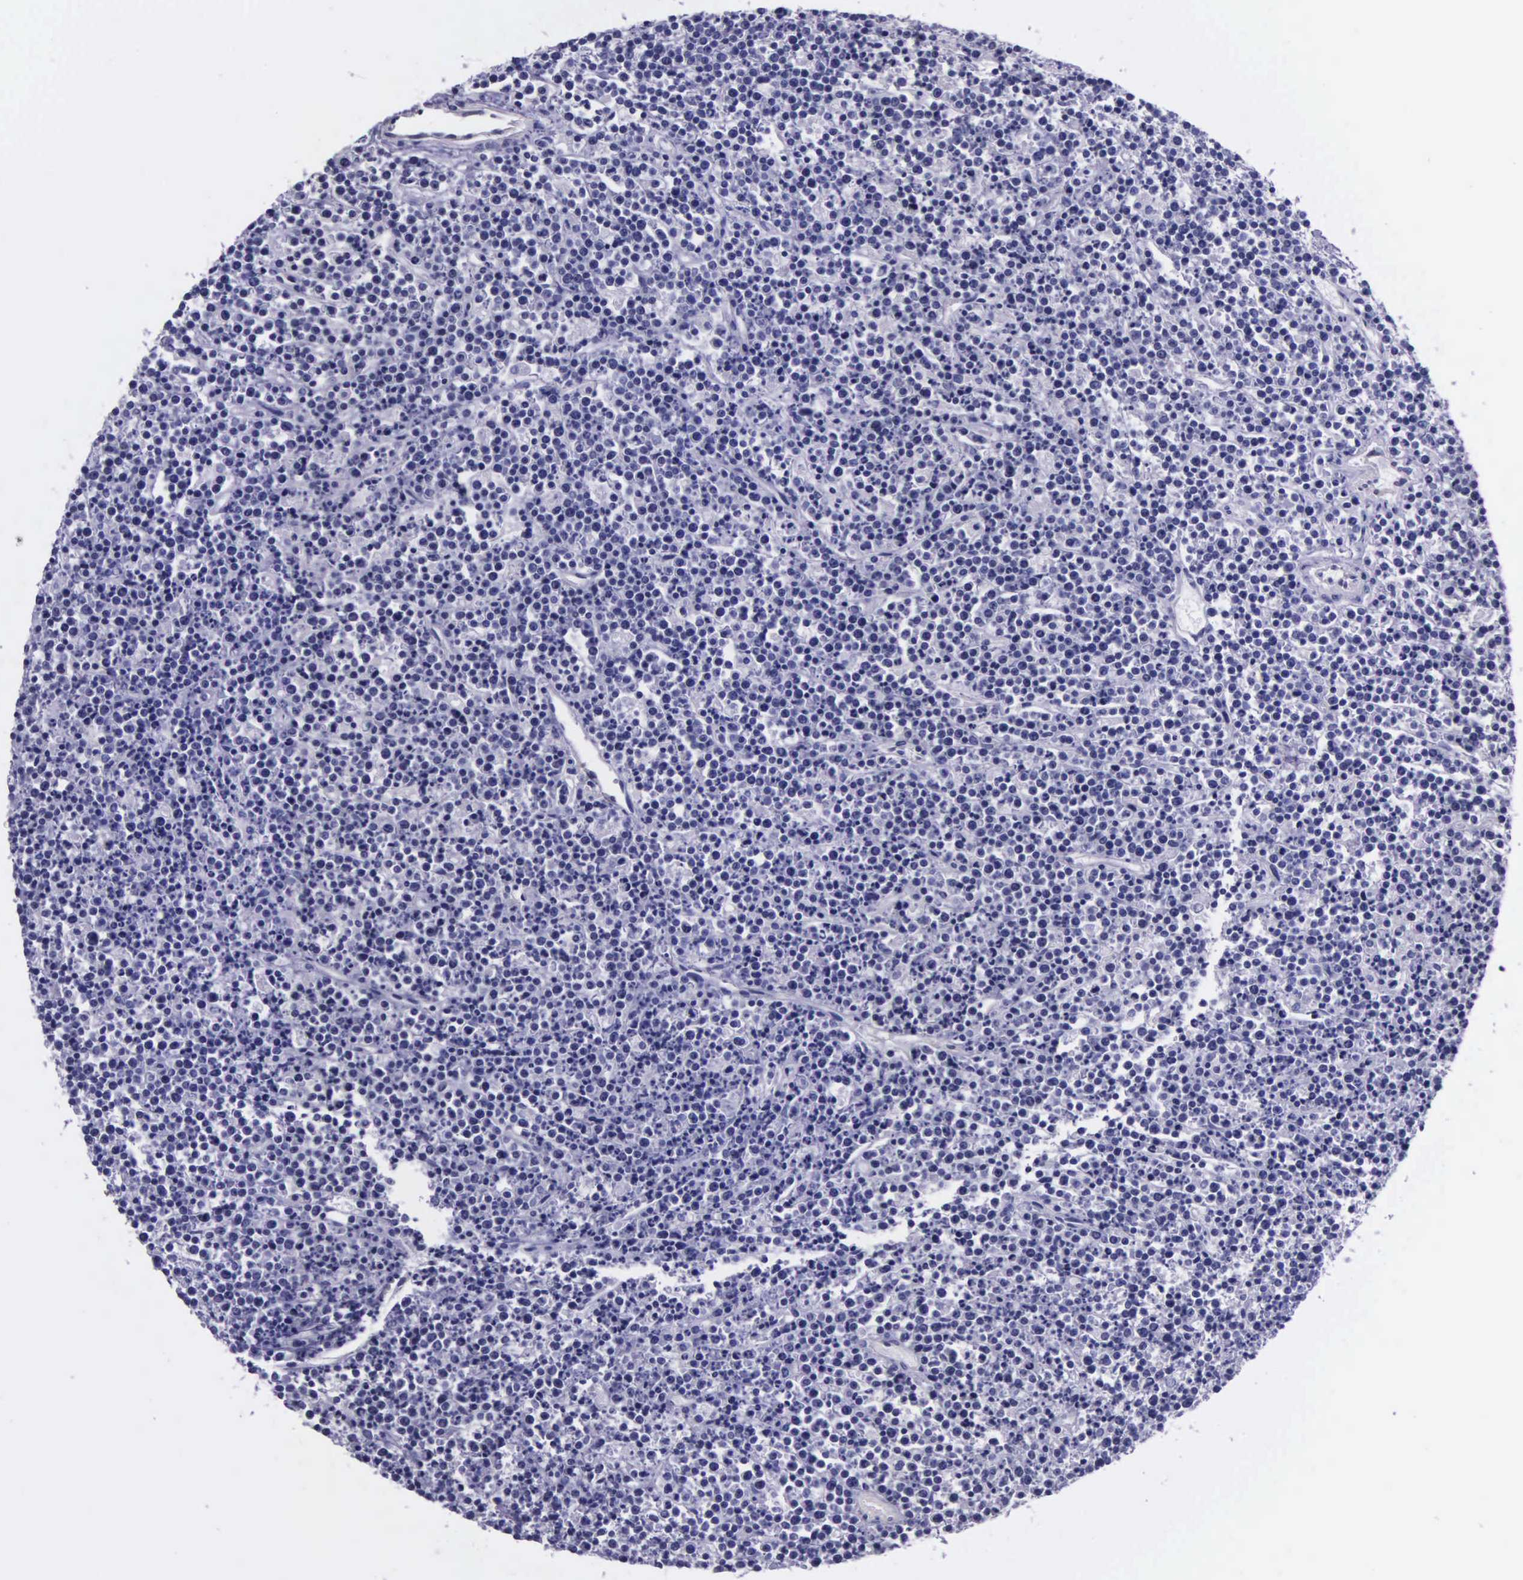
{"staining": {"intensity": "negative", "quantity": "none", "location": "none"}, "tissue": "lymphoma", "cell_type": "Tumor cells", "image_type": "cancer", "snomed": [{"axis": "morphology", "description": "Malignant lymphoma, non-Hodgkin's type, High grade"}, {"axis": "topography", "description": "Ovary"}], "caption": "Human malignant lymphoma, non-Hodgkin's type (high-grade) stained for a protein using immunohistochemistry shows no staining in tumor cells.", "gene": "AHNAK2", "patient": {"sex": "female", "age": 56}}